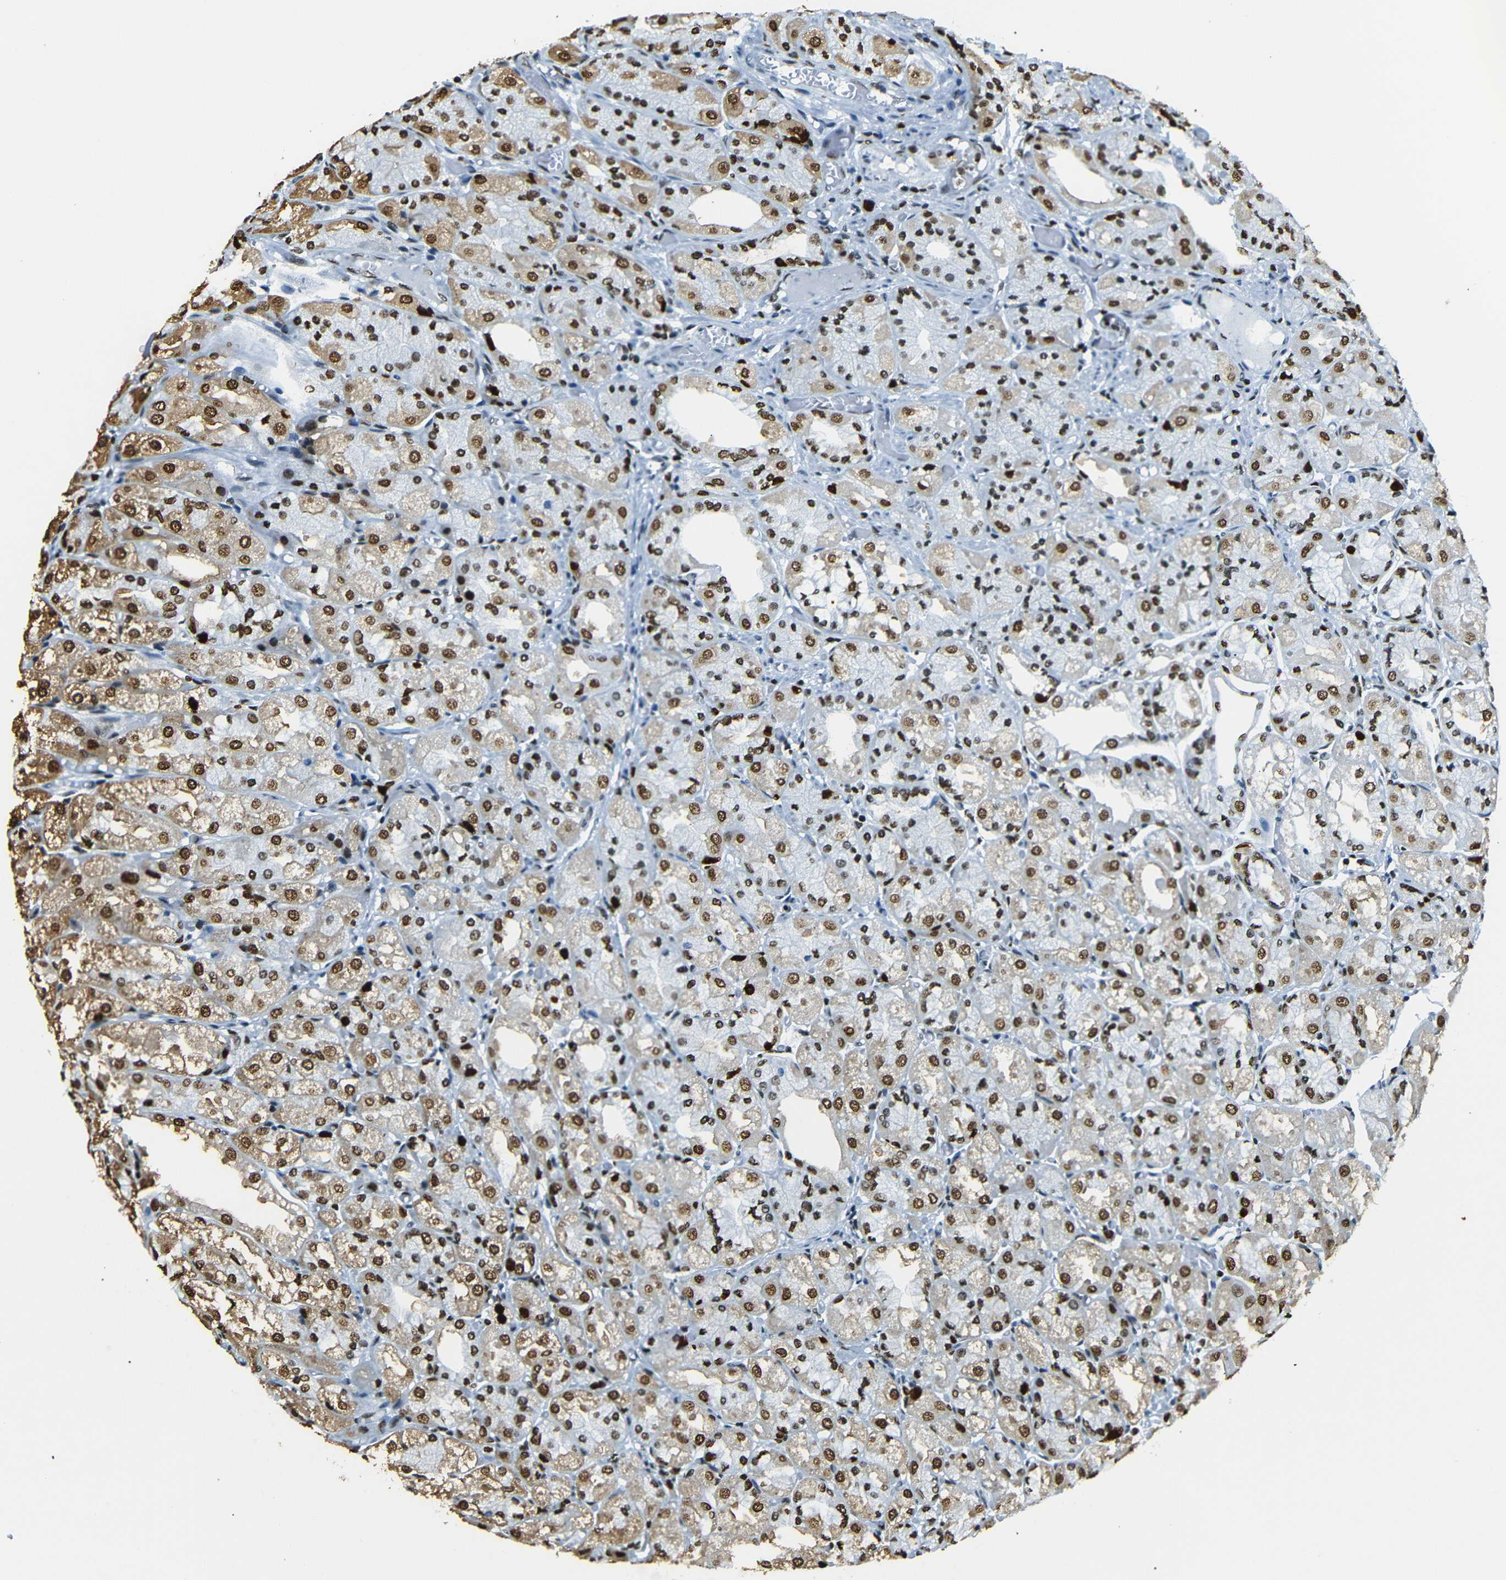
{"staining": {"intensity": "strong", "quantity": ">75%", "location": "cytoplasmic/membranous,nuclear"}, "tissue": "stomach", "cell_type": "Glandular cells", "image_type": "normal", "snomed": [{"axis": "morphology", "description": "Normal tissue, NOS"}, {"axis": "topography", "description": "Stomach, upper"}], "caption": "Immunohistochemical staining of unremarkable human stomach displays >75% levels of strong cytoplasmic/membranous,nuclear protein expression in about >75% of glandular cells. Nuclei are stained in blue.", "gene": "HMGN1", "patient": {"sex": "male", "age": 72}}